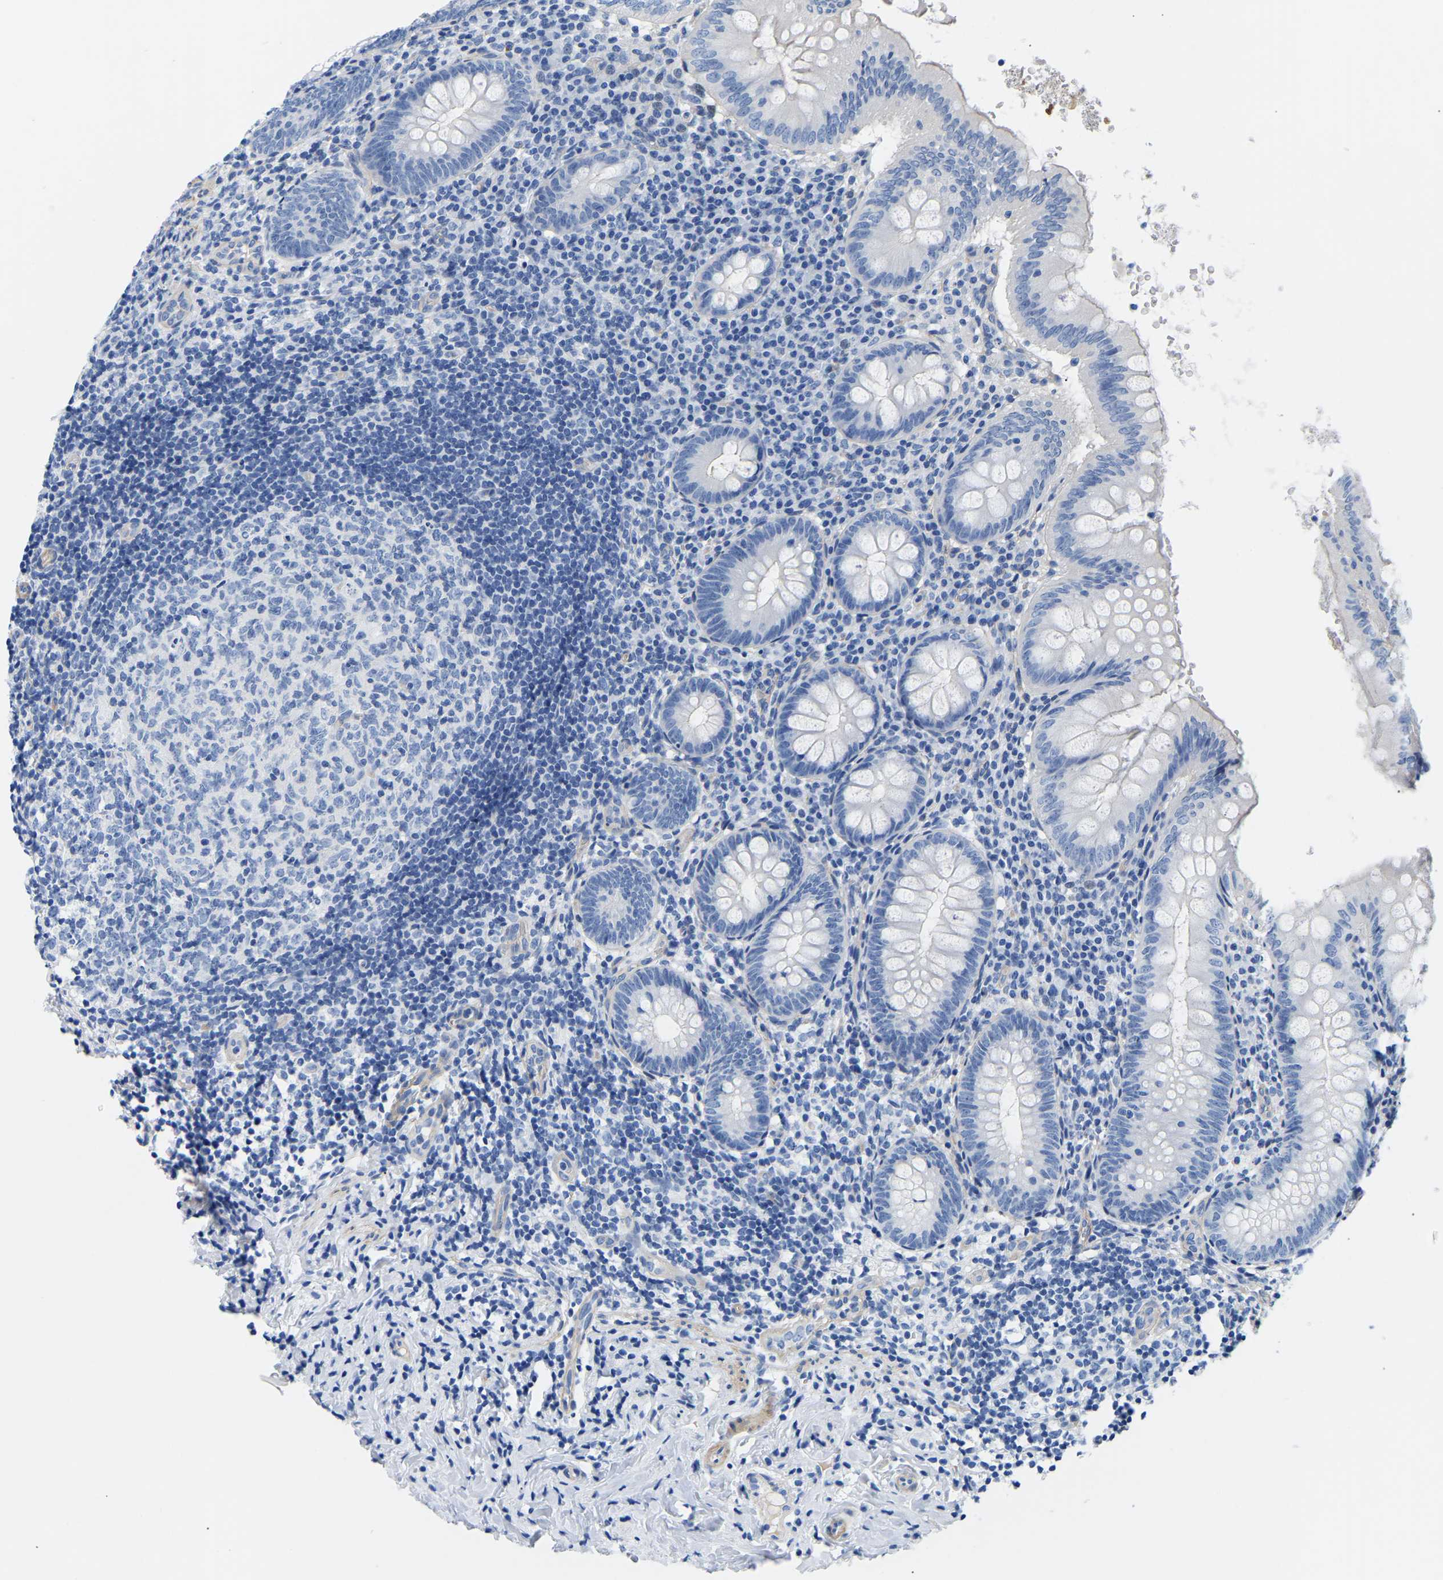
{"staining": {"intensity": "negative", "quantity": "none", "location": "none"}, "tissue": "appendix", "cell_type": "Glandular cells", "image_type": "normal", "snomed": [{"axis": "morphology", "description": "Normal tissue, NOS"}, {"axis": "topography", "description": "Appendix"}], "caption": "A micrograph of appendix stained for a protein exhibits no brown staining in glandular cells. (Stains: DAB (3,3'-diaminobenzidine) immunohistochemistry (IHC) with hematoxylin counter stain, Microscopy: brightfield microscopy at high magnification).", "gene": "UPK3A", "patient": {"sex": "male", "age": 8}}